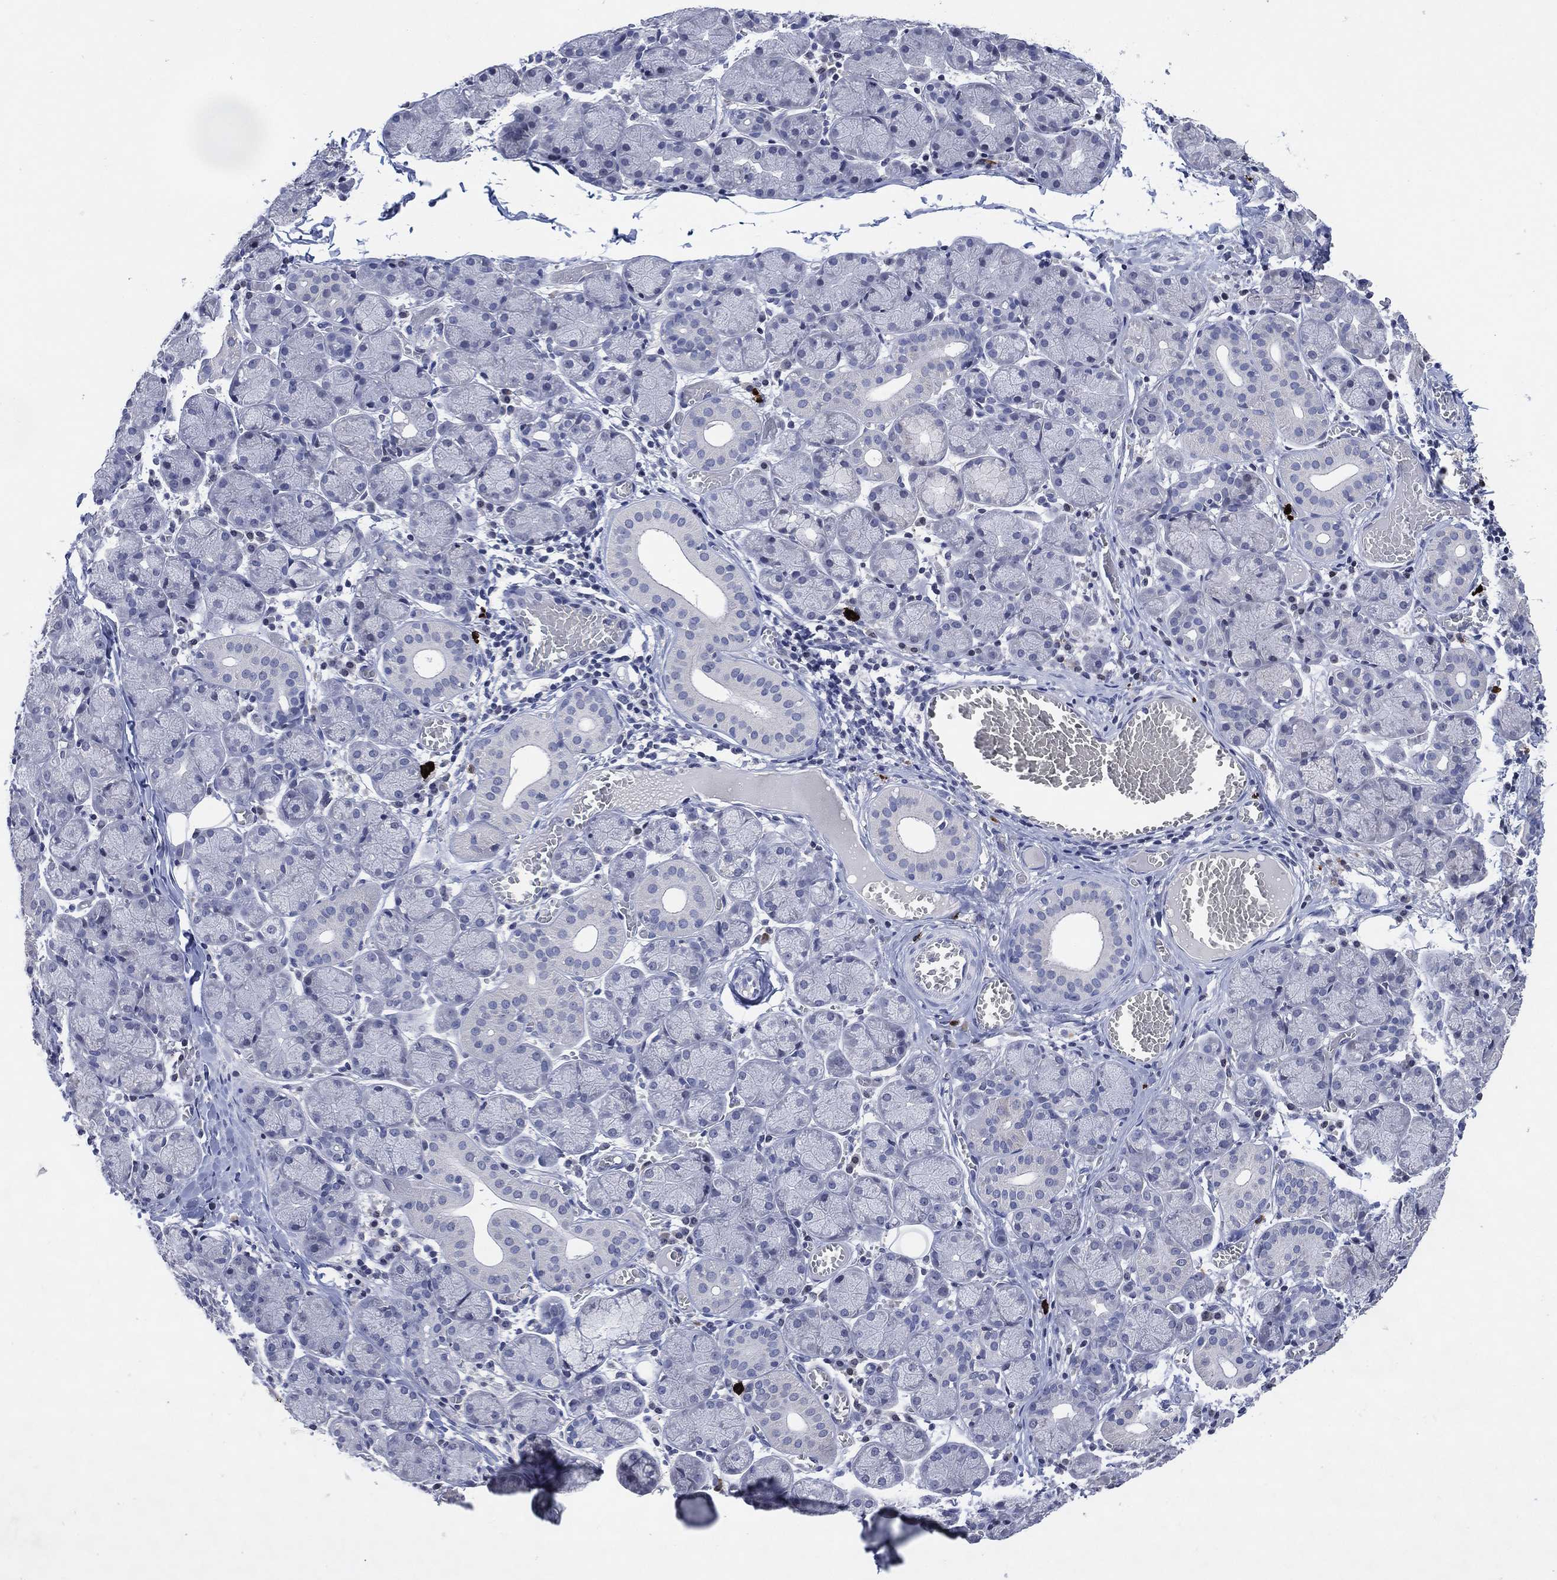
{"staining": {"intensity": "negative", "quantity": "none", "location": "none"}, "tissue": "salivary gland", "cell_type": "Glandular cells", "image_type": "normal", "snomed": [{"axis": "morphology", "description": "Normal tissue, NOS"}, {"axis": "topography", "description": "Salivary gland"}, {"axis": "topography", "description": "Peripheral nerve tissue"}], "caption": "Human salivary gland stained for a protein using IHC reveals no positivity in glandular cells.", "gene": "USP26", "patient": {"sex": "female", "age": 24}}